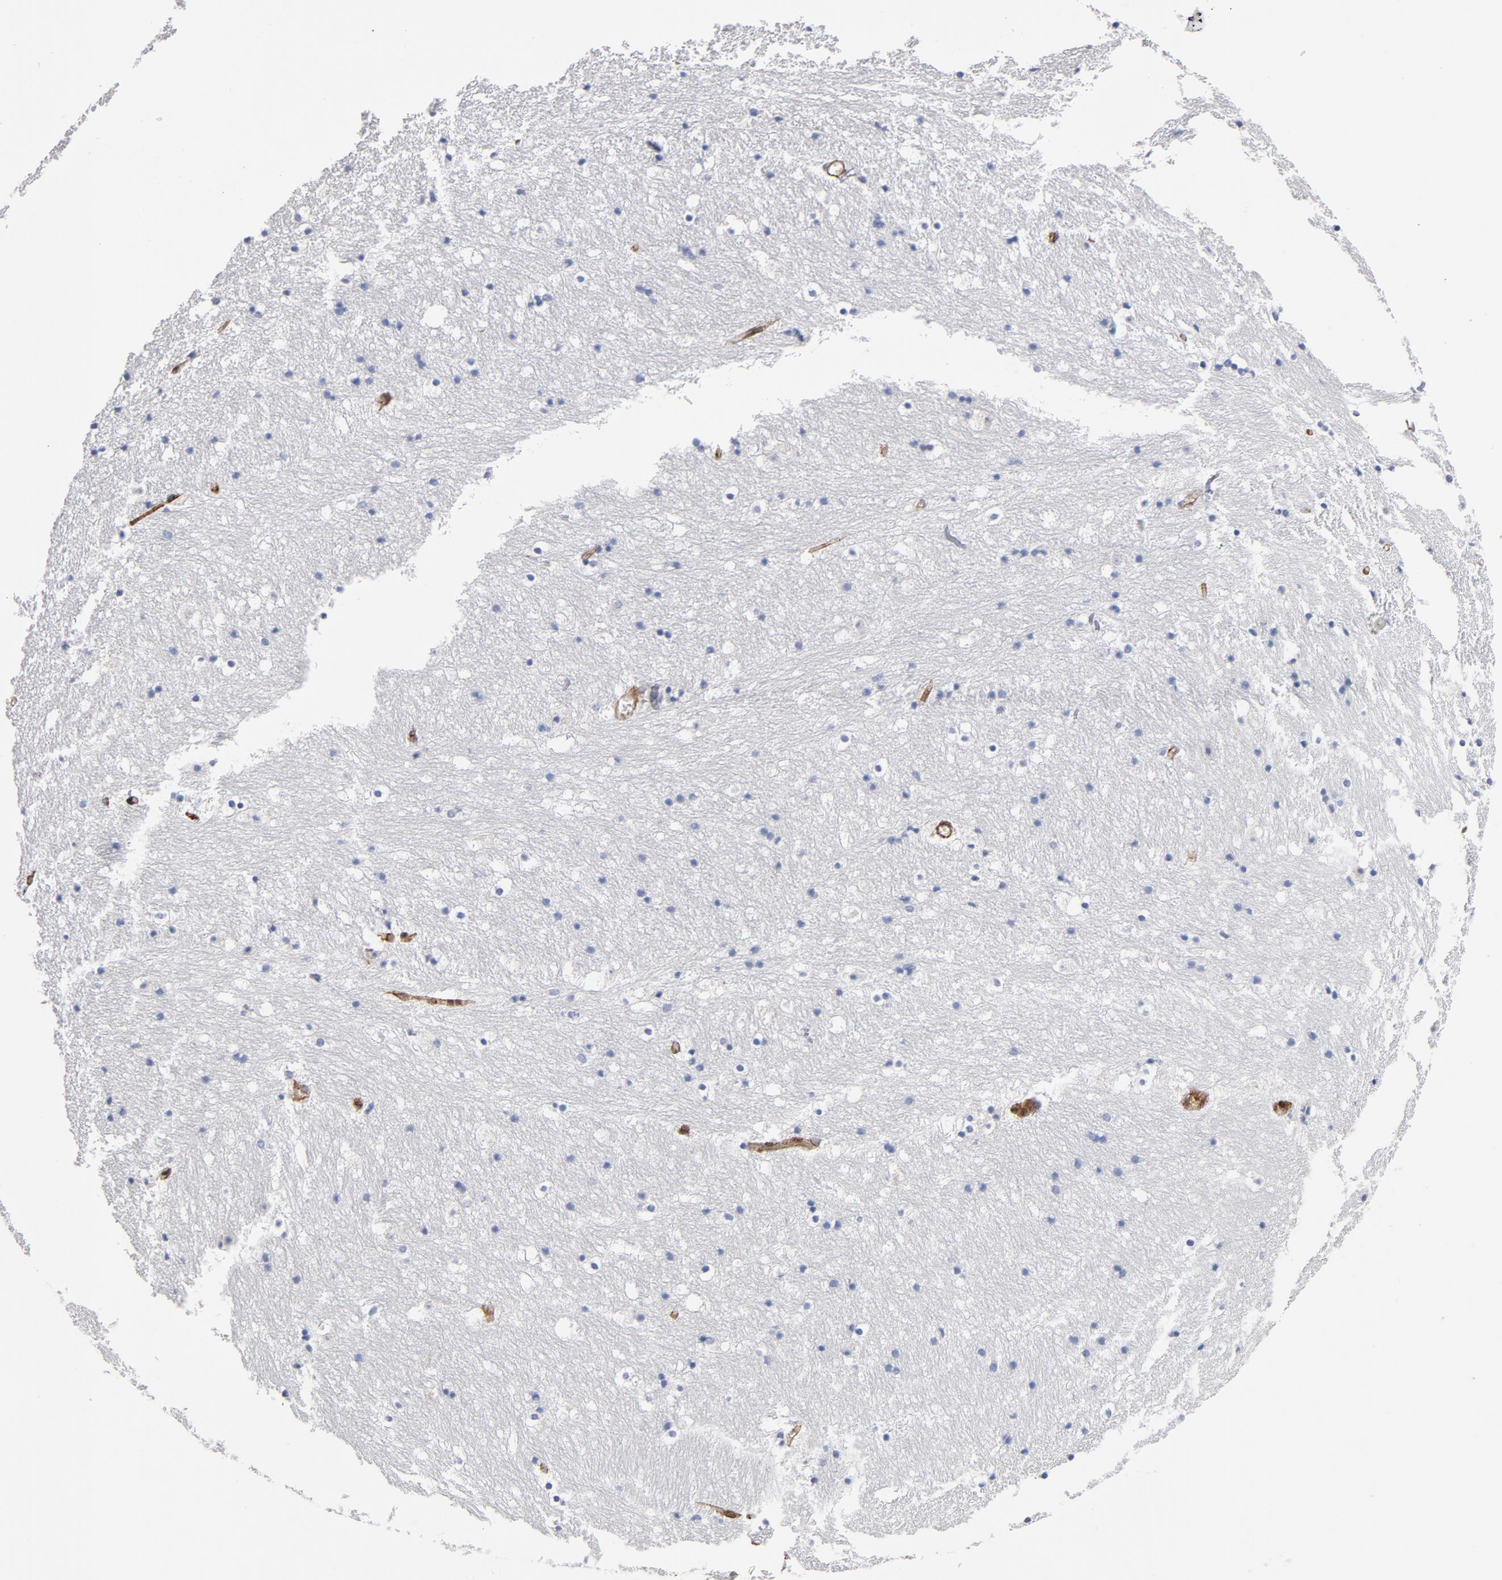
{"staining": {"intensity": "negative", "quantity": "none", "location": "none"}, "tissue": "caudate", "cell_type": "Glial cells", "image_type": "normal", "snomed": [{"axis": "morphology", "description": "Normal tissue, NOS"}, {"axis": "topography", "description": "Lateral ventricle wall"}], "caption": "Immunohistochemical staining of normal human caudate exhibits no significant expression in glial cells. (DAB immunohistochemistry visualized using brightfield microscopy, high magnification).", "gene": "SERPINH1", "patient": {"sex": "male", "age": 45}}